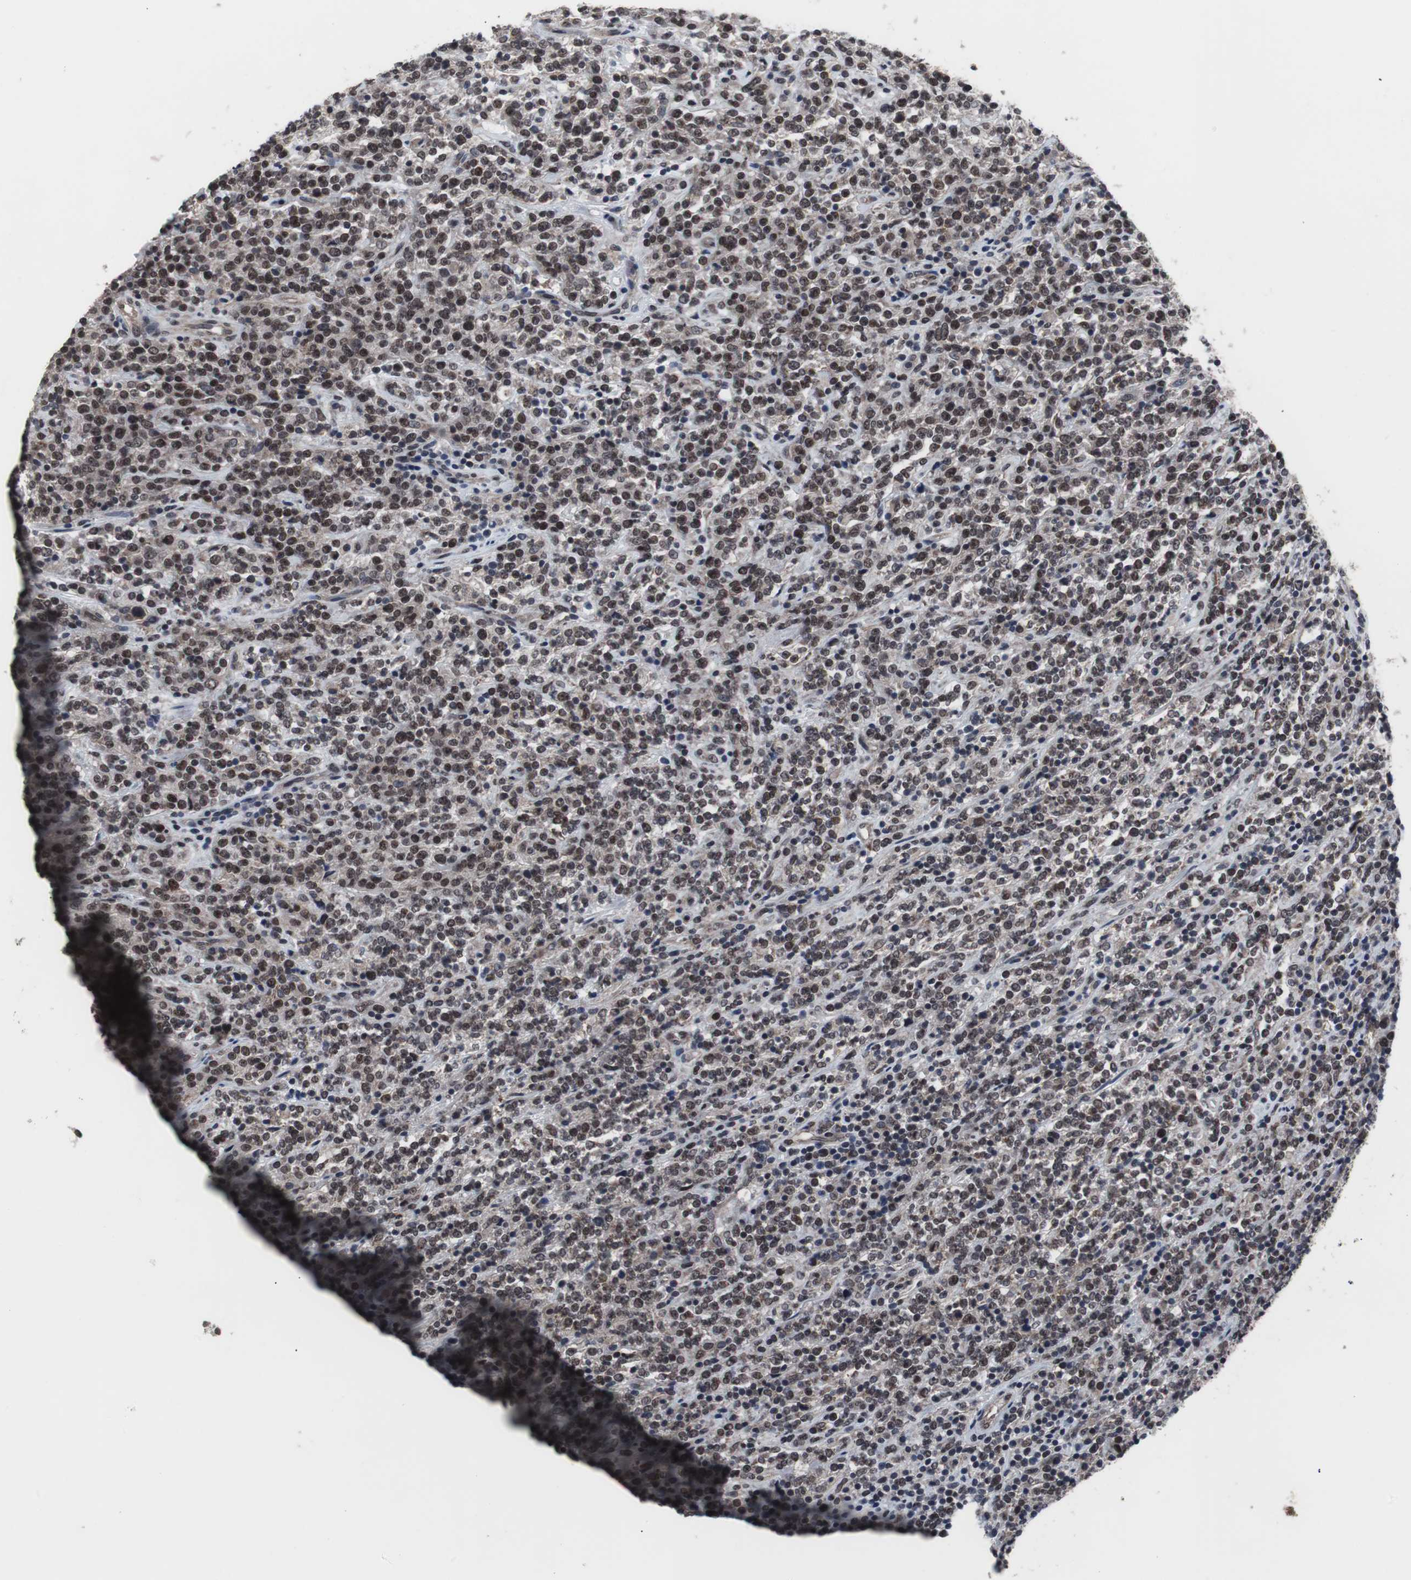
{"staining": {"intensity": "moderate", "quantity": ">75%", "location": "nuclear"}, "tissue": "lymphoma", "cell_type": "Tumor cells", "image_type": "cancer", "snomed": [{"axis": "morphology", "description": "Malignant lymphoma, non-Hodgkin's type, High grade"}, {"axis": "topography", "description": "Soft tissue"}], "caption": "Lymphoma stained with a protein marker displays moderate staining in tumor cells.", "gene": "GTF2F2", "patient": {"sex": "male", "age": 18}}